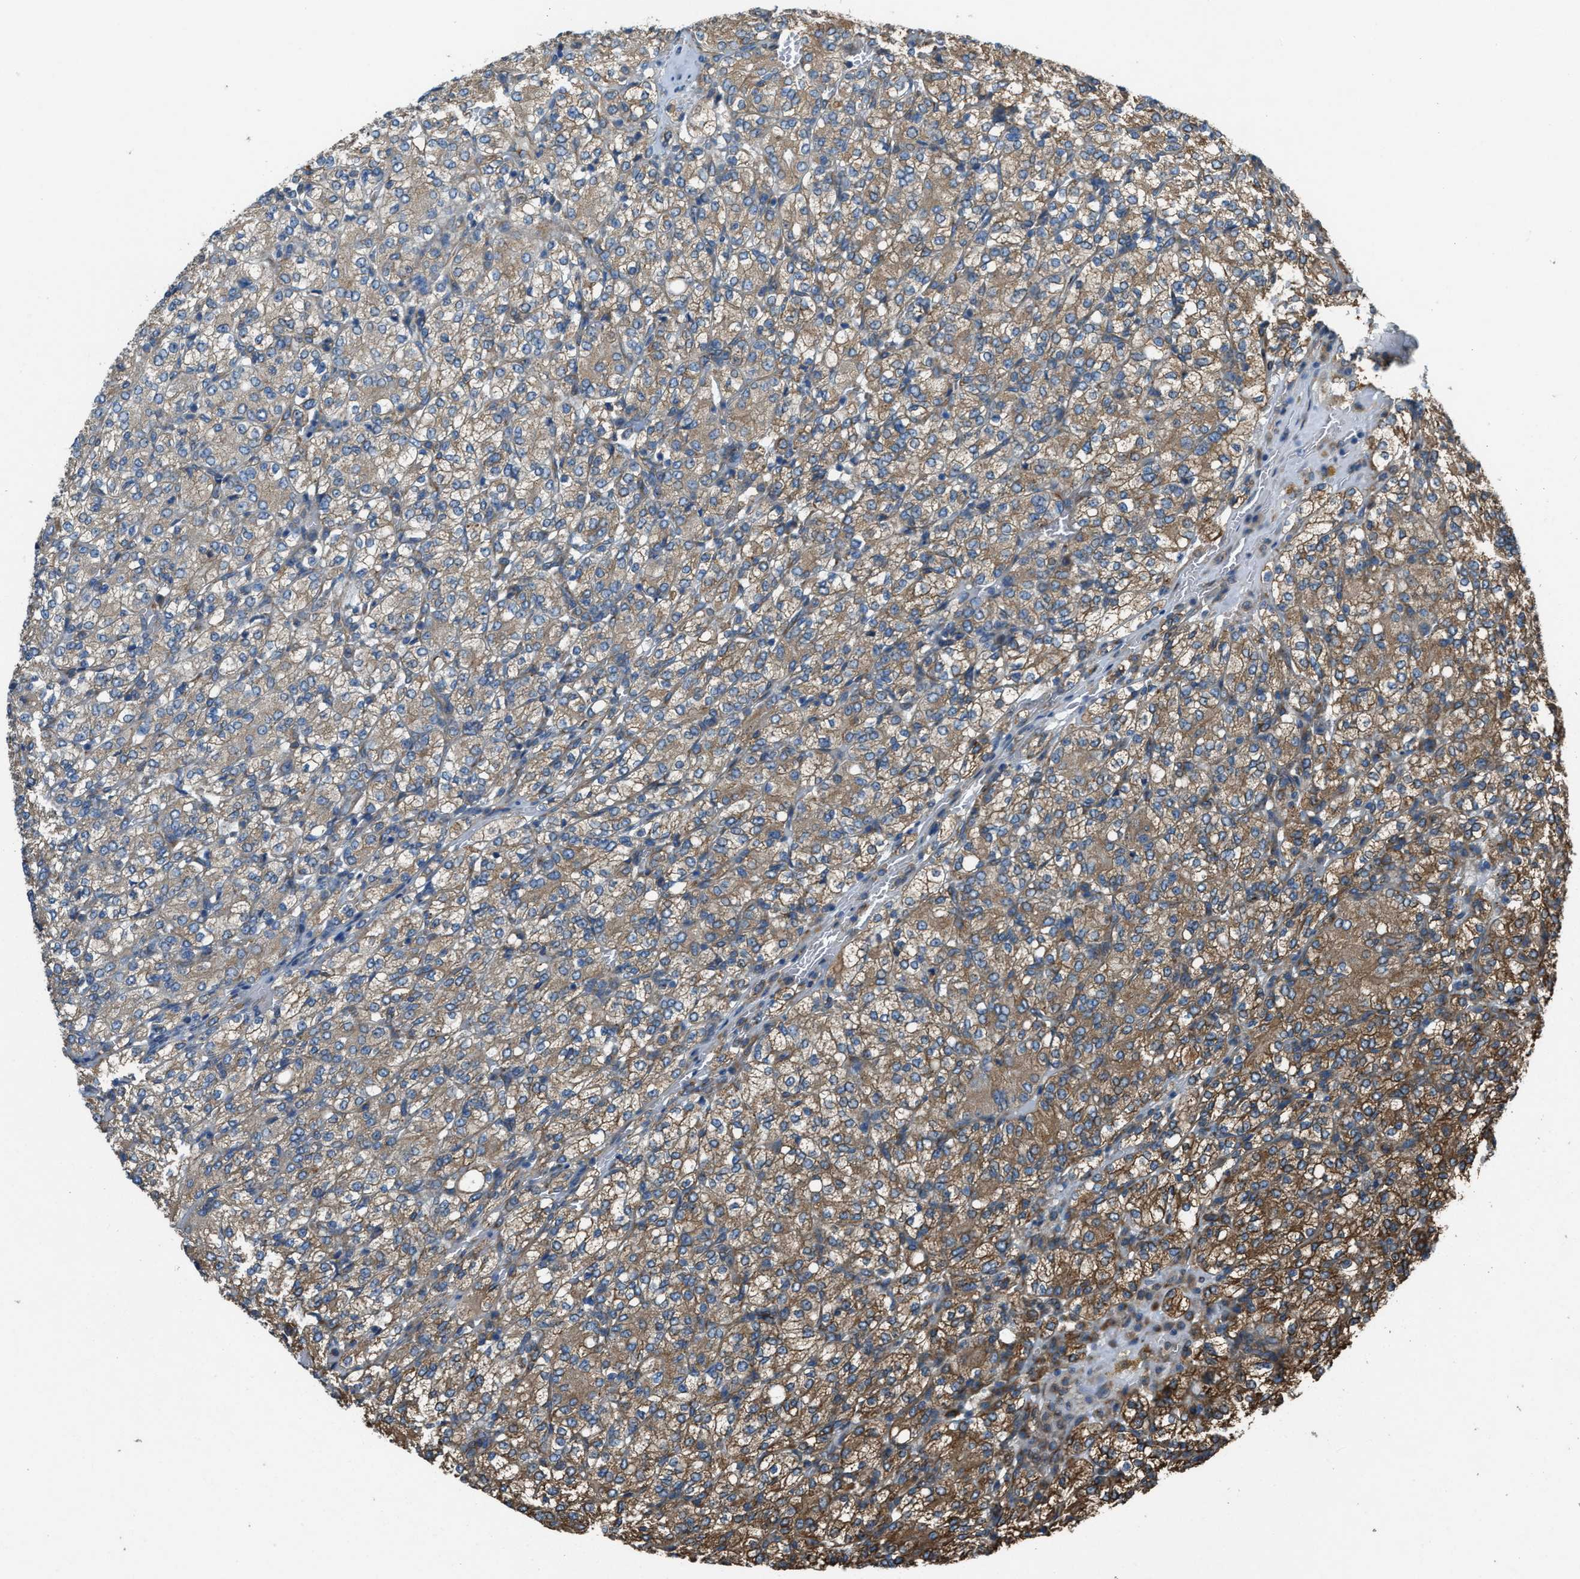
{"staining": {"intensity": "moderate", "quantity": ">75%", "location": "cytoplasmic/membranous"}, "tissue": "renal cancer", "cell_type": "Tumor cells", "image_type": "cancer", "snomed": [{"axis": "morphology", "description": "Adenocarcinoma, NOS"}, {"axis": "topography", "description": "Kidney"}], "caption": "Brown immunohistochemical staining in human renal adenocarcinoma reveals moderate cytoplasmic/membranous expression in about >75% of tumor cells.", "gene": "TRPC1", "patient": {"sex": "male", "age": 77}}